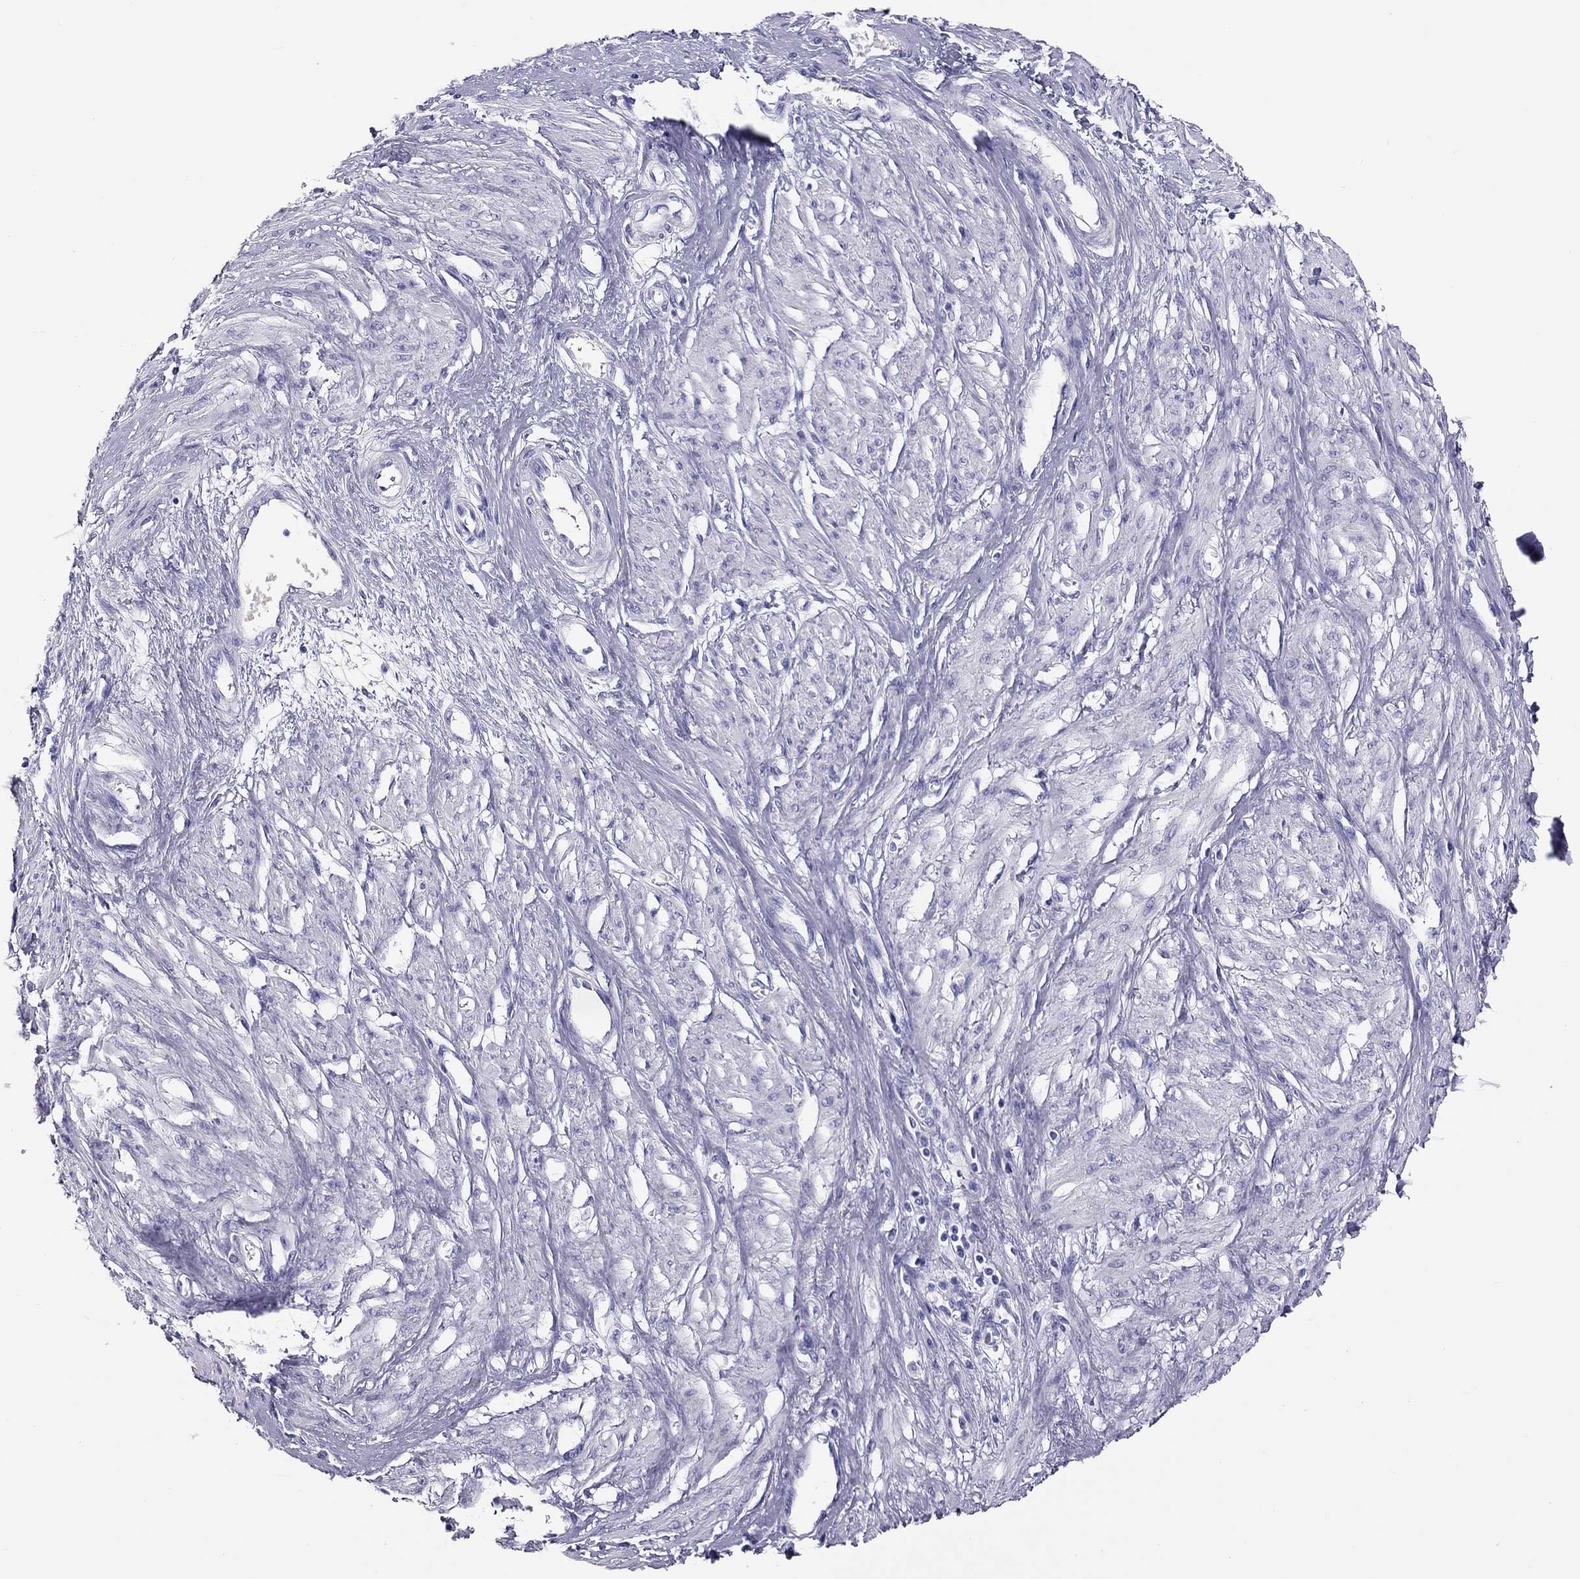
{"staining": {"intensity": "negative", "quantity": "none", "location": "none"}, "tissue": "smooth muscle", "cell_type": "Smooth muscle cells", "image_type": "normal", "snomed": [{"axis": "morphology", "description": "Normal tissue, NOS"}, {"axis": "topography", "description": "Smooth muscle"}, {"axis": "topography", "description": "Uterus"}], "caption": "This photomicrograph is of benign smooth muscle stained with immunohistochemistry to label a protein in brown with the nuclei are counter-stained blue. There is no positivity in smooth muscle cells. (DAB (3,3'-diaminobenzidine) immunohistochemistry with hematoxylin counter stain).", "gene": "PSMB11", "patient": {"sex": "female", "age": 39}}